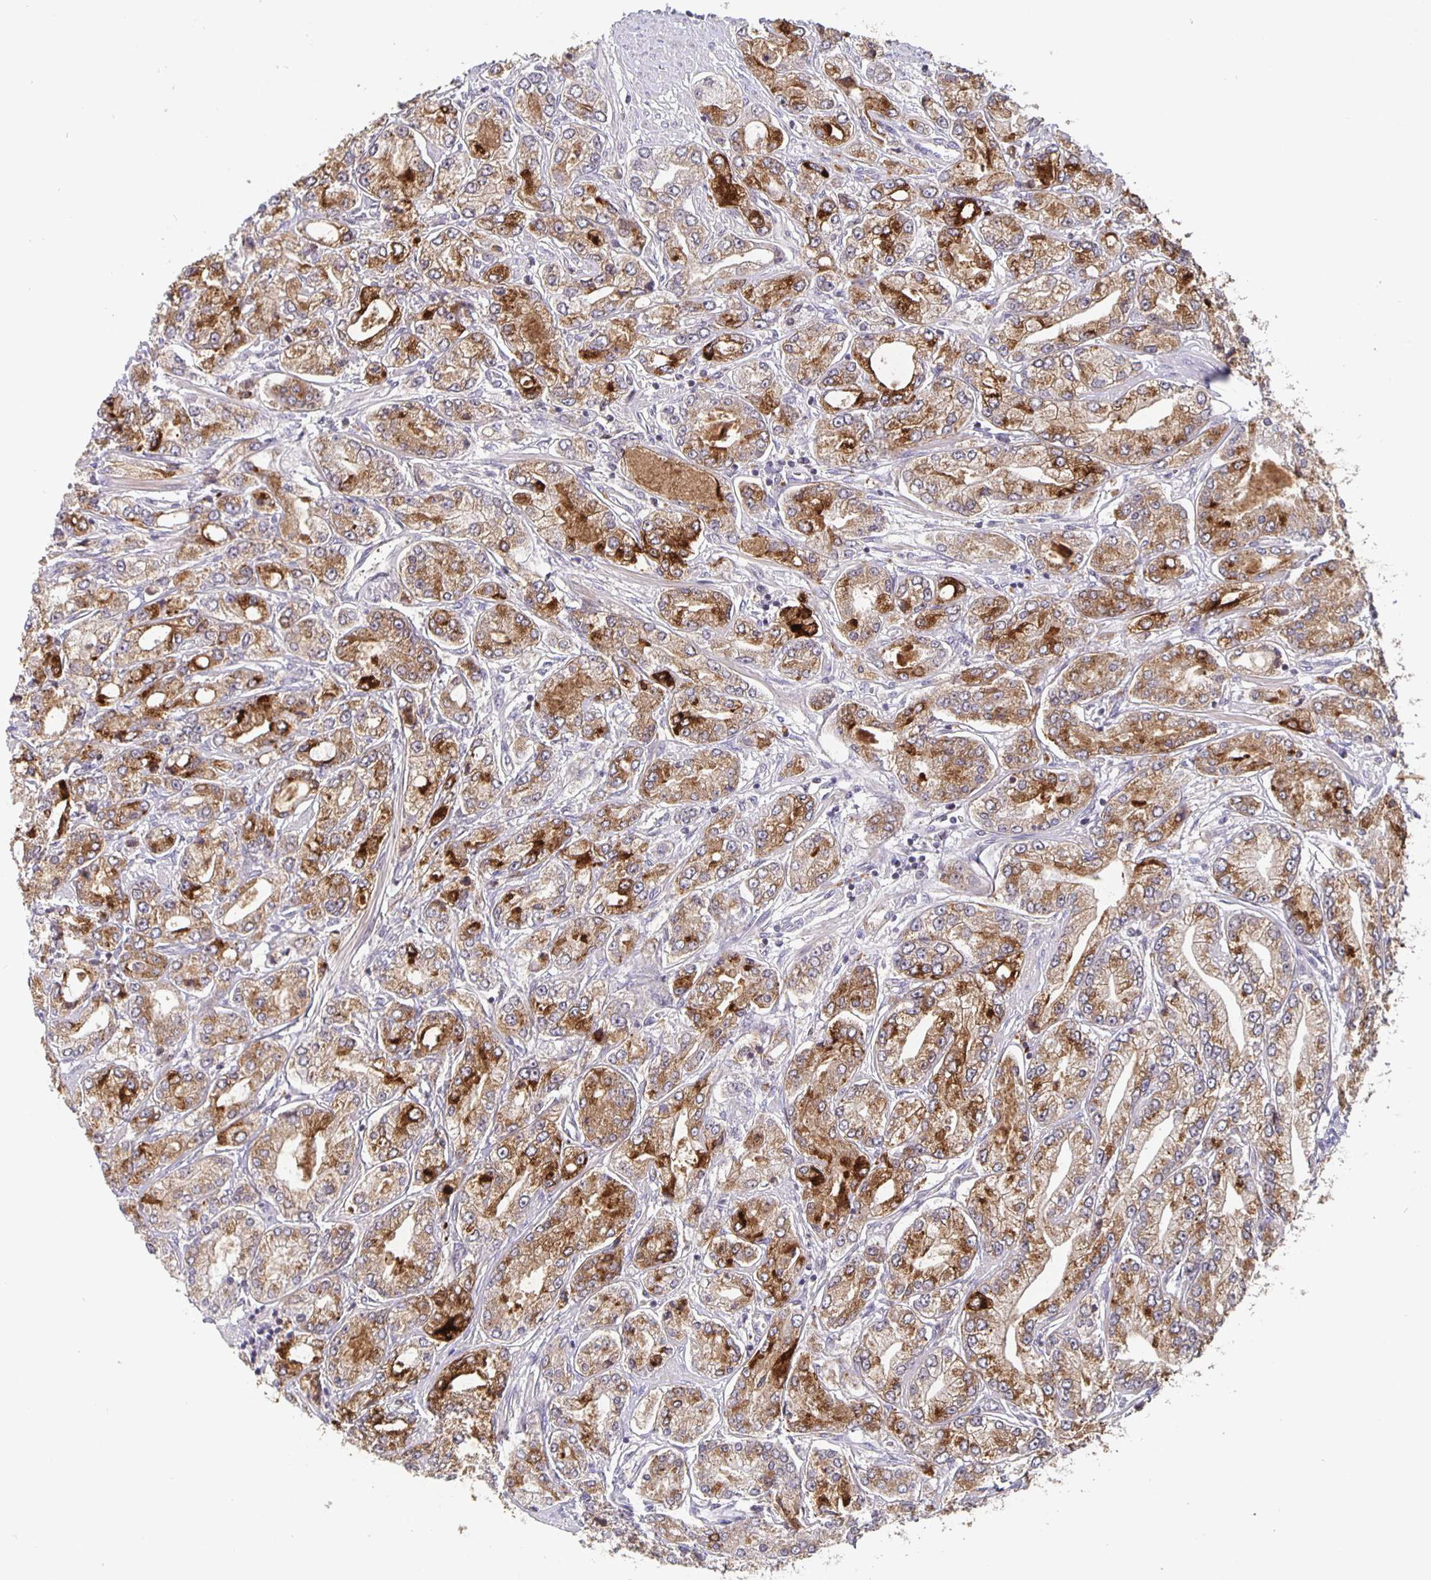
{"staining": {"intensity": "moderate", "quantity": "25%-75%", "location": "cytoplasmic/membranous"}, "tissue": "prostate cancer", "cell_type": "Tumor cells", "image_type": "cancer", "snomed": [{"axis": "morphology", "description": "Adenocarcinoma, High grade"}, {"axis": "topography", "description": "Prostate"}], "caption": "Brown immunohistochemical staining in prostate high-grade adenocarcinoma shows moderate cytoplasmic/membranous positivity in about 25%-75% of tumor cells.", "gene": "GDF15", "patient": {"sex": "male", "age": 66}}